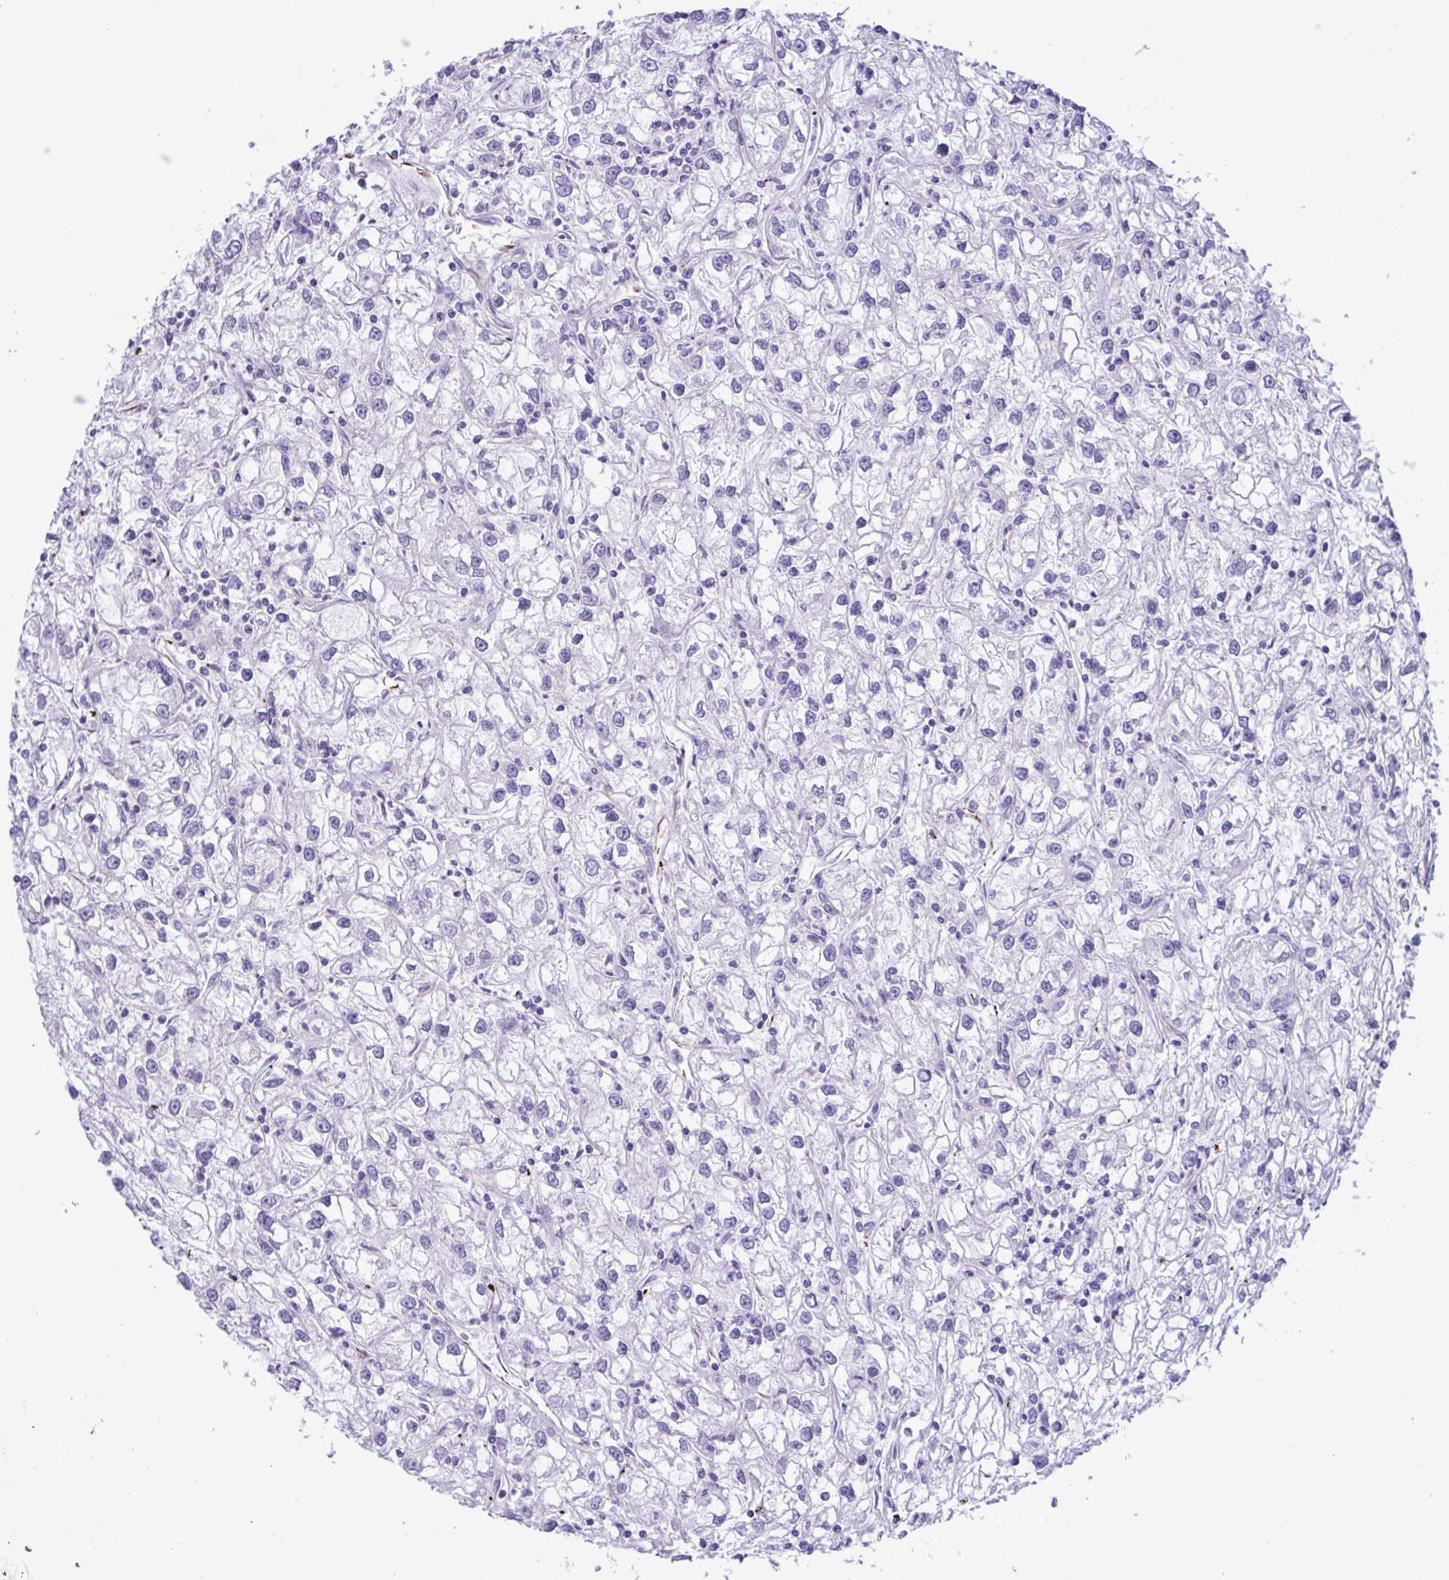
{"staining": {"intensity": "negative", "quantity": "none", "location": "none"}, "tissue": "renal cancer", "cell_type": "Tumor cells", "image_type": "cancer", "snomed": [{"axis": "morphology", "description": "Adenocarcinoma, NOS"}, {"axis": "topography", "description": "Kidney"}], "caption": "An image of human renal cancer is negative for staining in tumor cells.", "gene": "SMAD5", "patient": {"sex": "female", "age": 59}}